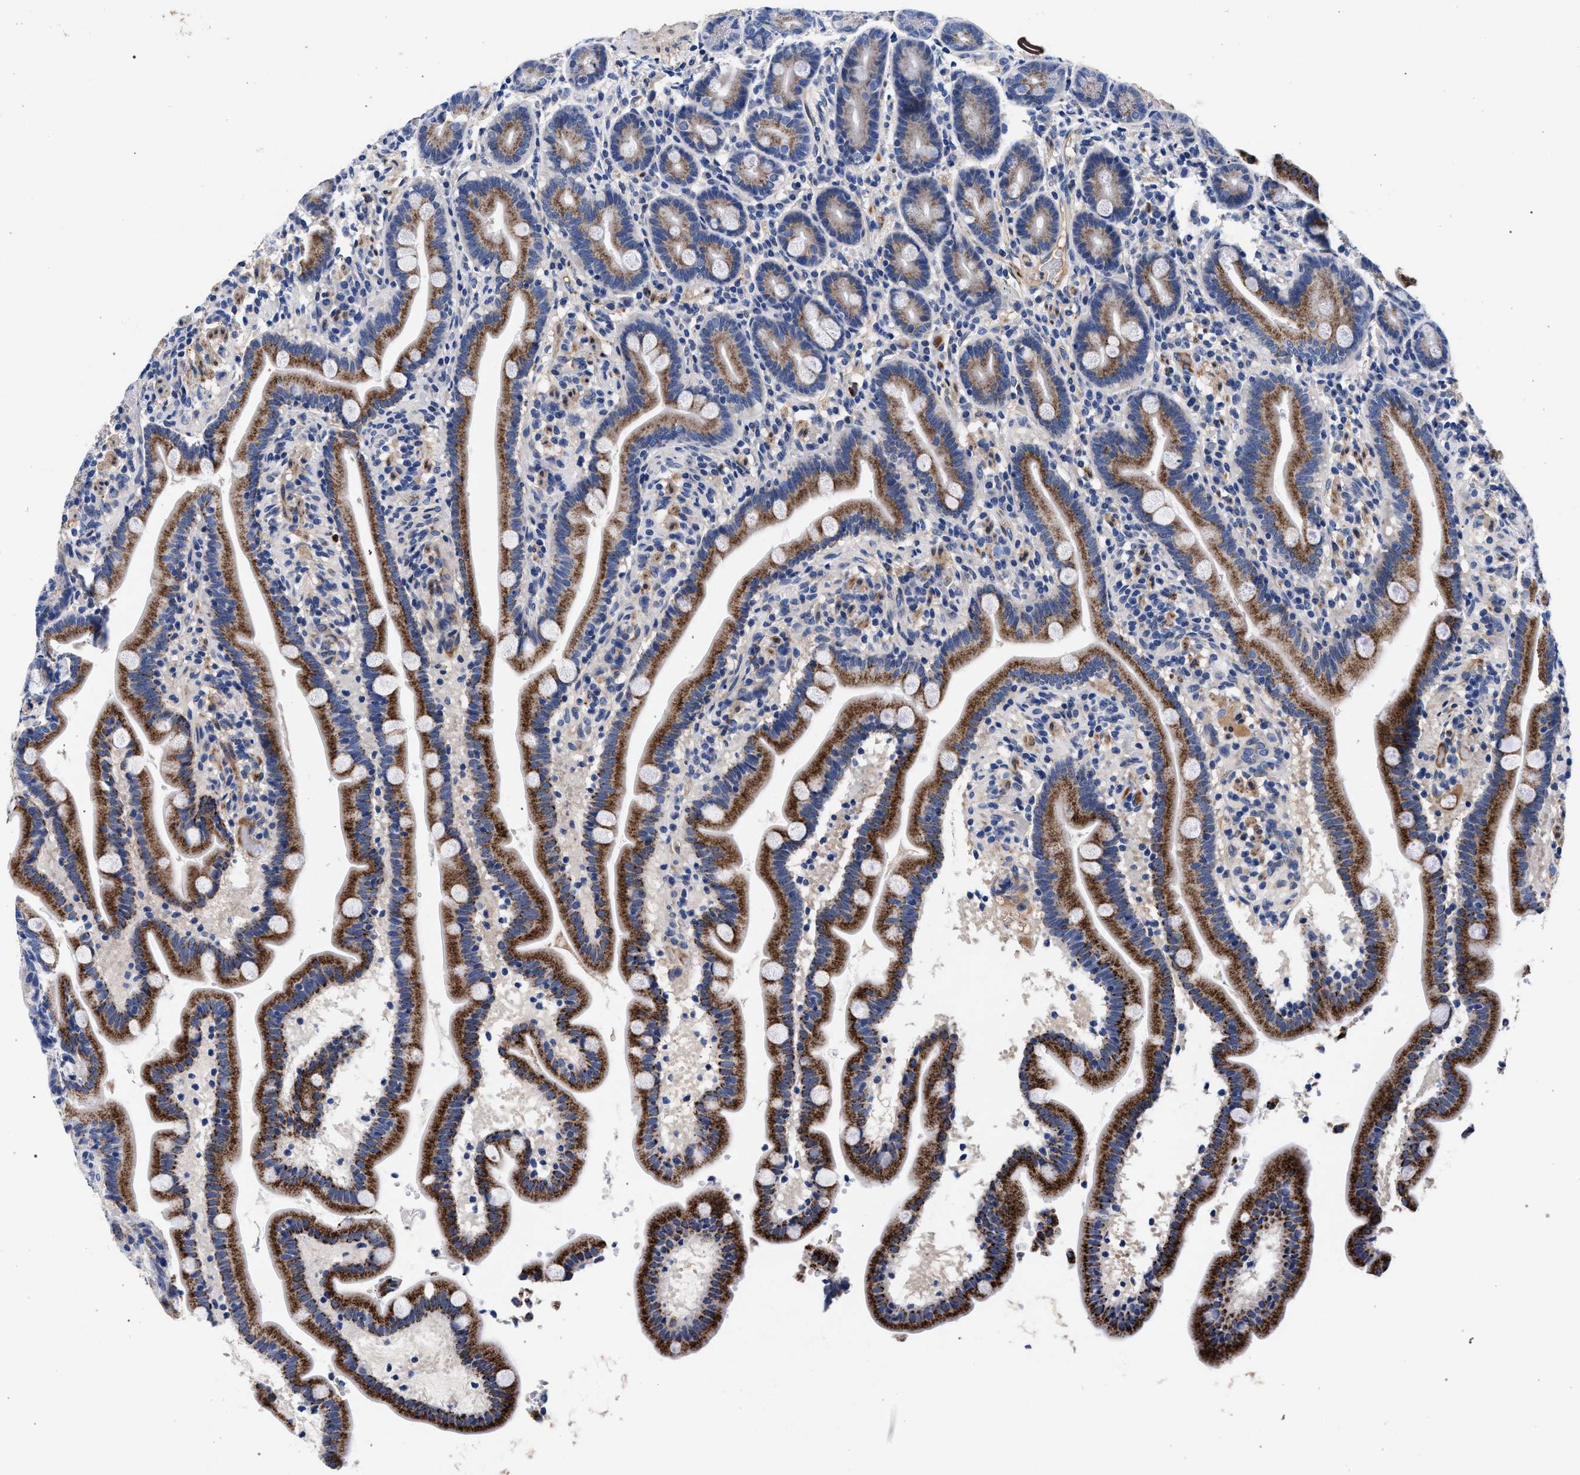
{"staining": {"intensity": "strong", "quantity": "25%-75%", "location": "cytoplasmic/membranous"}, "tissue": "duodenum", "cell_type": "Glandular cells", "image_type": "normal", "snomed": [{"axis": "morphology", "description": "Normal tissue, NOS"}, {"axis": "topography", "description": "Duodenum"}], "caption": "Immunohistochemistry photomicrograph of benign human duodenum stained for a protein (brown), which reveals high levels of strong cytoplasmic/membranous expression in about 25%-75% of glandular cells.", "gene": "ACOX1", "patient": {"sex": "male", "age": 54}}